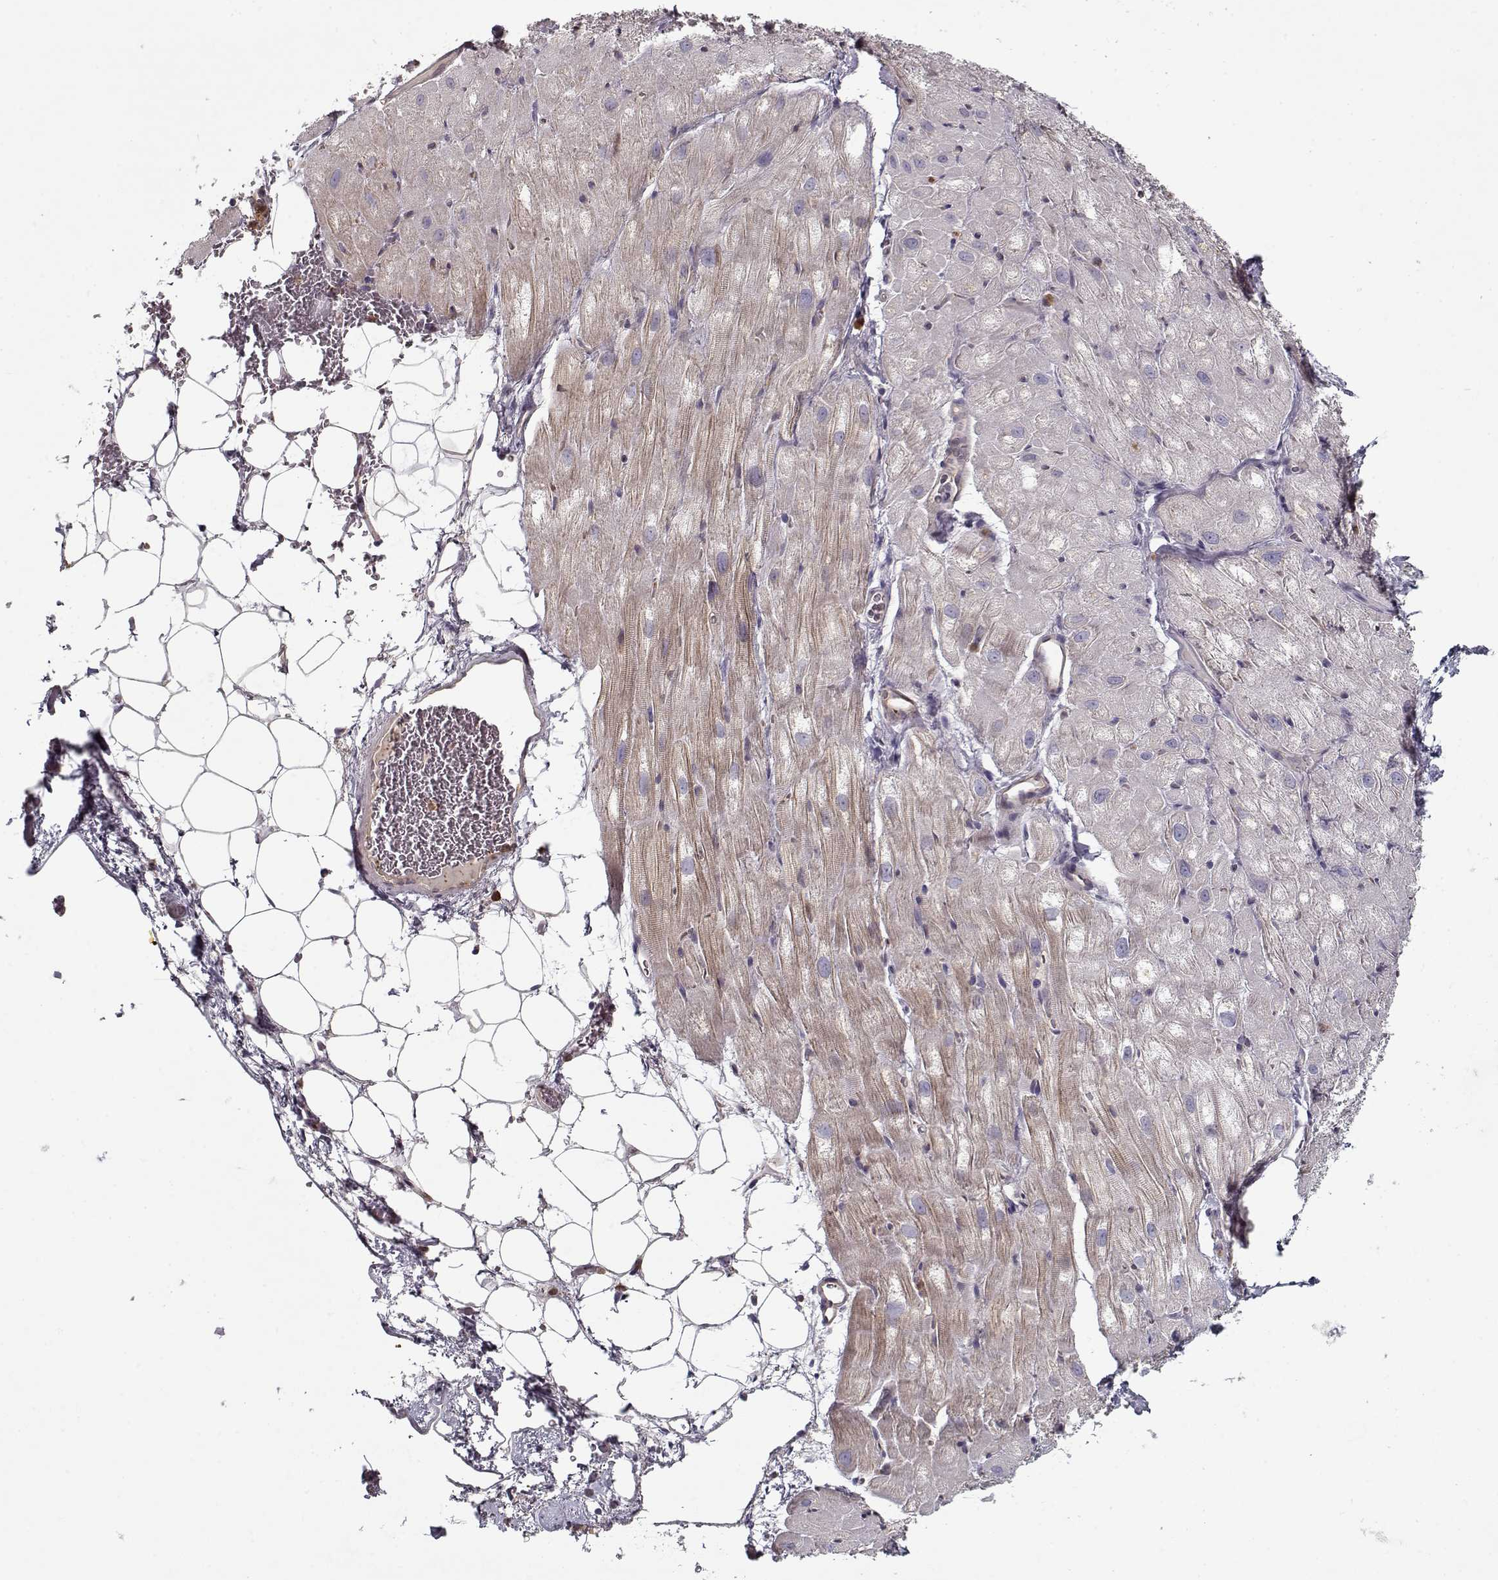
{"staining": {"intensity": "weak", "quantity": "<25%", "location": "cytoplasmic/membranous"}, "tissue": "heart muscle", "cell_type": "Cardiomyocytes", "image_type": "normal", "snomed": [{"axis": "morphology", "description": "Normal tissue, NOS"}, {"axis": "topography", "description": "Heart"}], "caption": "Immunohistochemical staining of unremarkable heart muscle shows no significant staining in cardiomyocytes.", "gene": "UNC13D", "patient": {"sex": "male", "age": 61}}